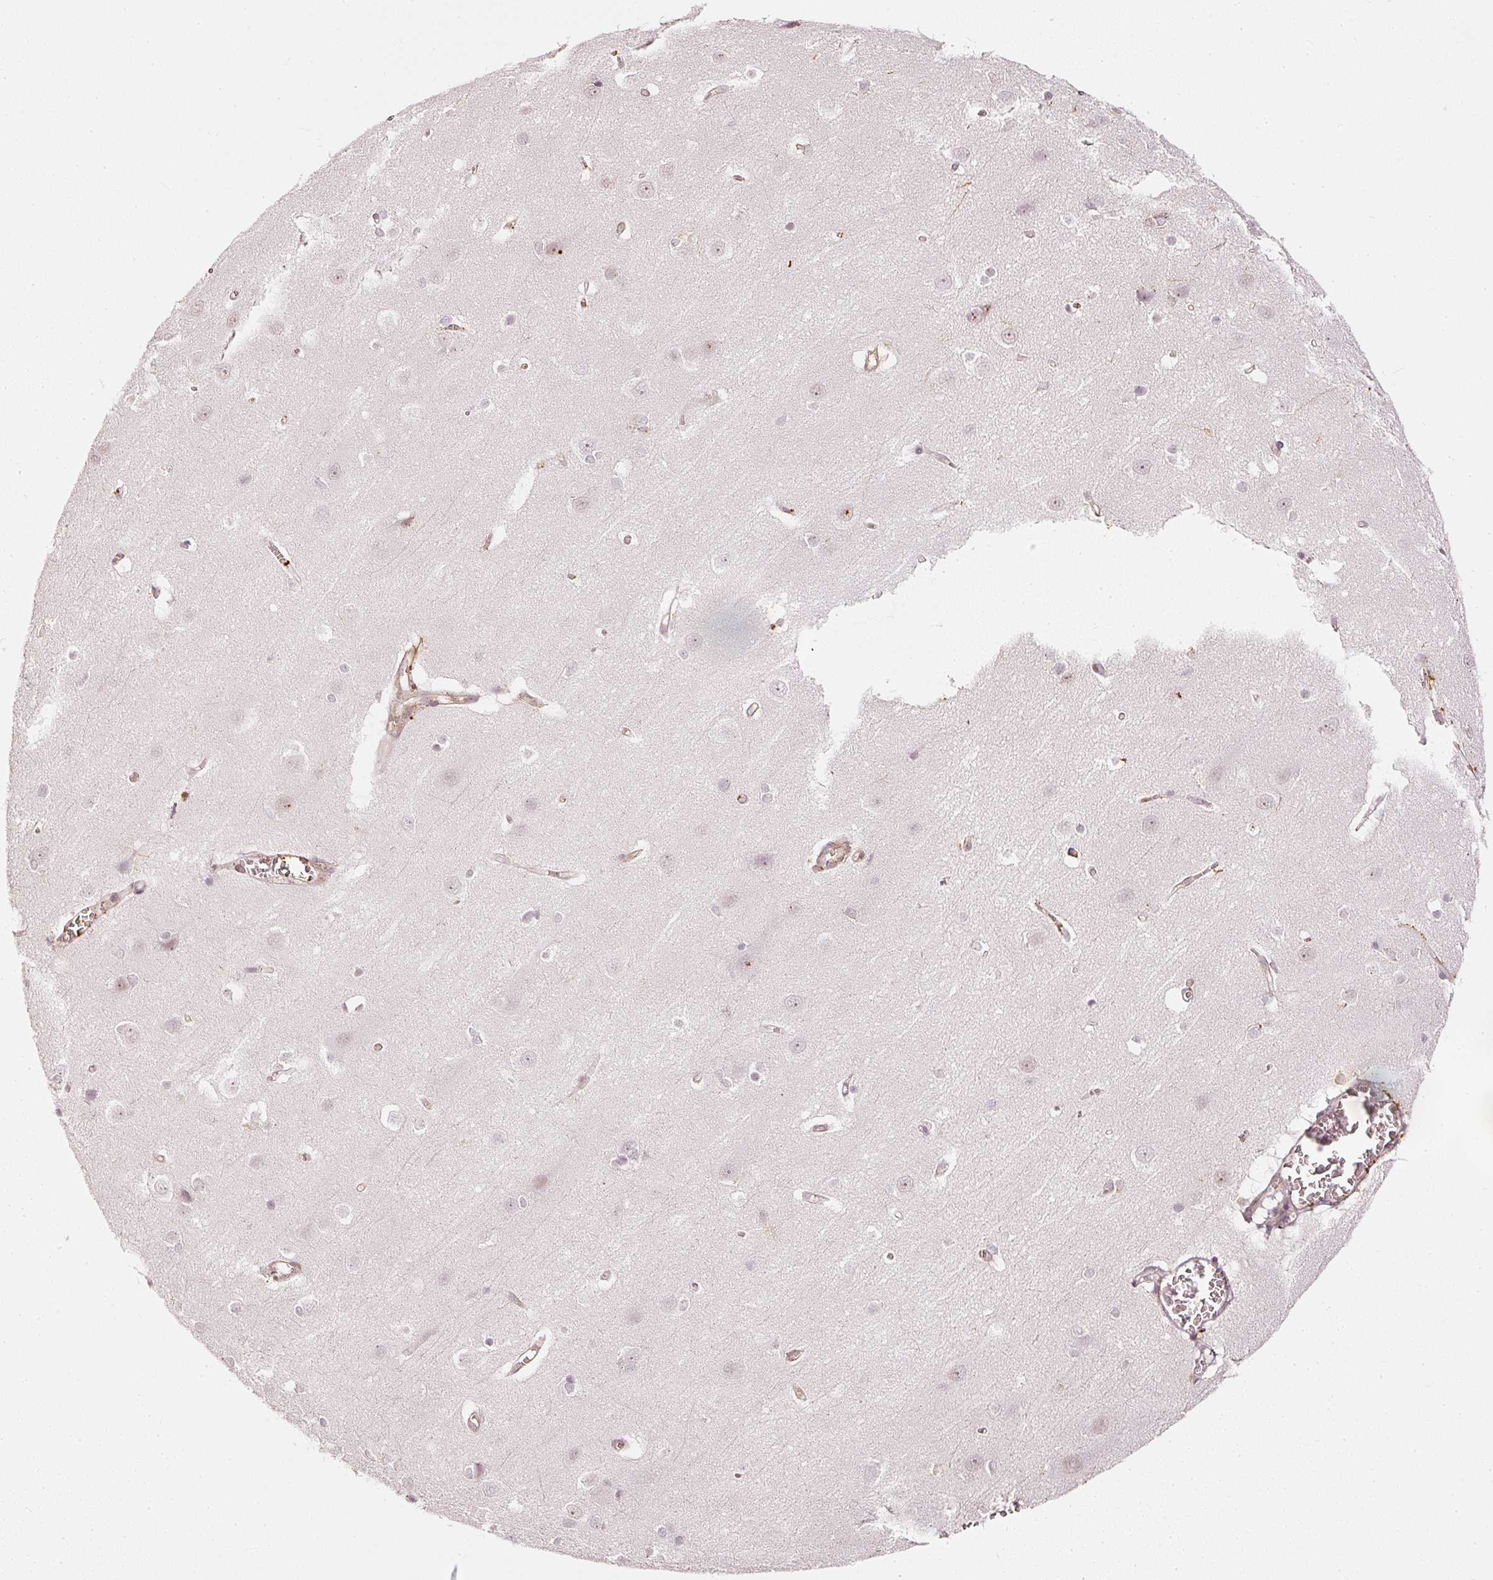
{"staining": {"intensity": "weak", "quantity": "25%-75%", "location": "cytoplasmic/membranous"}, "tissue": "cerebral cortex", "cell_type": "Endothelial cells", "image_type": "normal", "snomed": [{"axis": "morphology", "description": "Normal tissue, NOS"}, {"axis": "topography", "description": "Cerebral cortex"}], "caption": "The photomicrograph demonstrates immunohistochemical staining of unremarkable cerebral cortex. There is weak cytoplasmic/membranous staining is seen in about 25%-75% of endothelial cells.", "gene": "DRD2", "patient": {"sex": "male", "age": 37}}